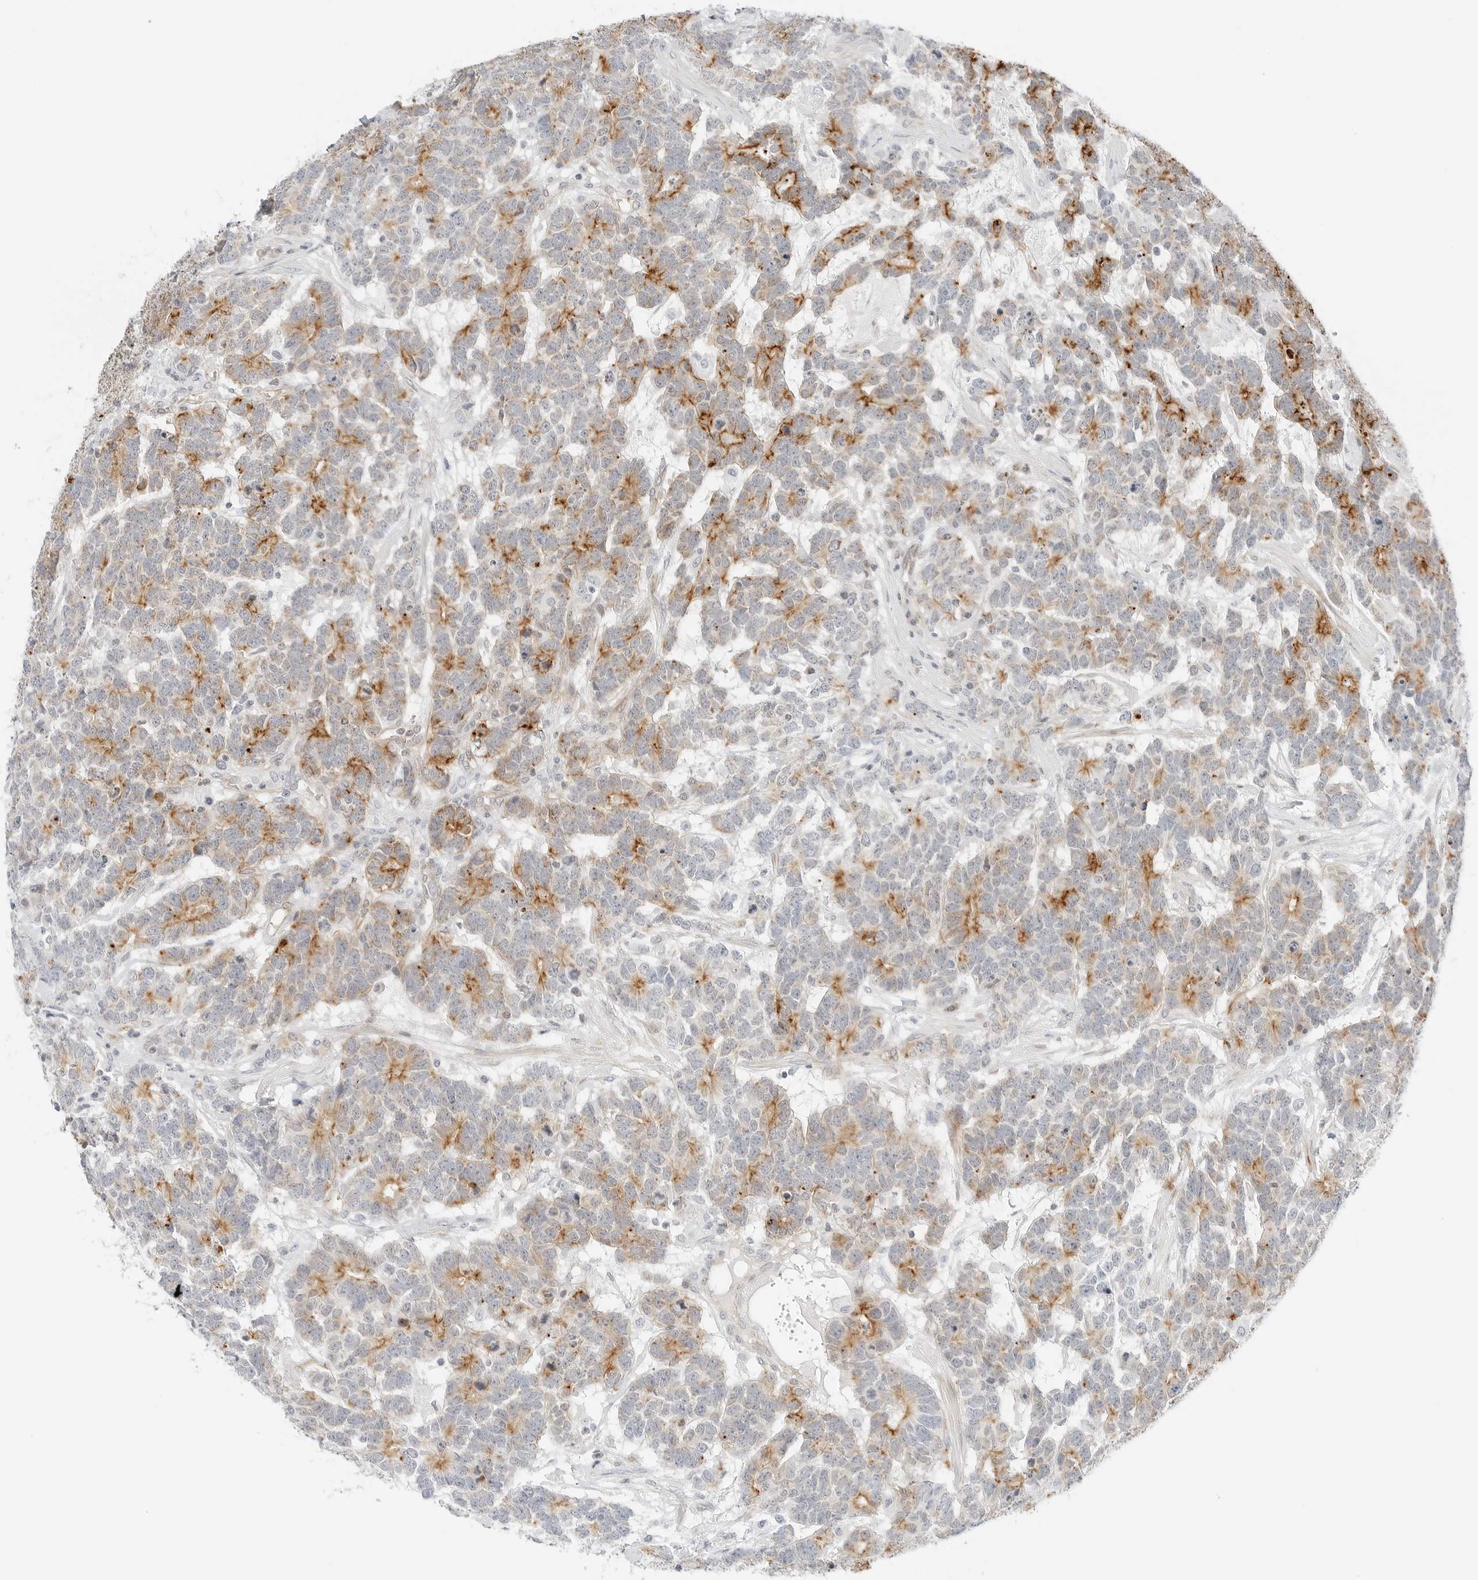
{"staining": {"intensity": "moderate", "quantity": "25%-75%", "location": "cytoplasmic/membranous"}, "tissue": "testis cancer", "cell_type": "Tumor cells", "image_type": "cancer", "snomed": [{"axis": "morphology", "description": "Carcinoma, Embryonal, NOS"}, {"axis": "topography", "description": "Testis"}], "caption": "This is an image of immunohistochemistry staining of testis cancer, which shows moderate positivity in the cytoplasmic/membranous of tumor cells.", "gene": "IQCC", "patient": {"sex": "male", "age": 26}}